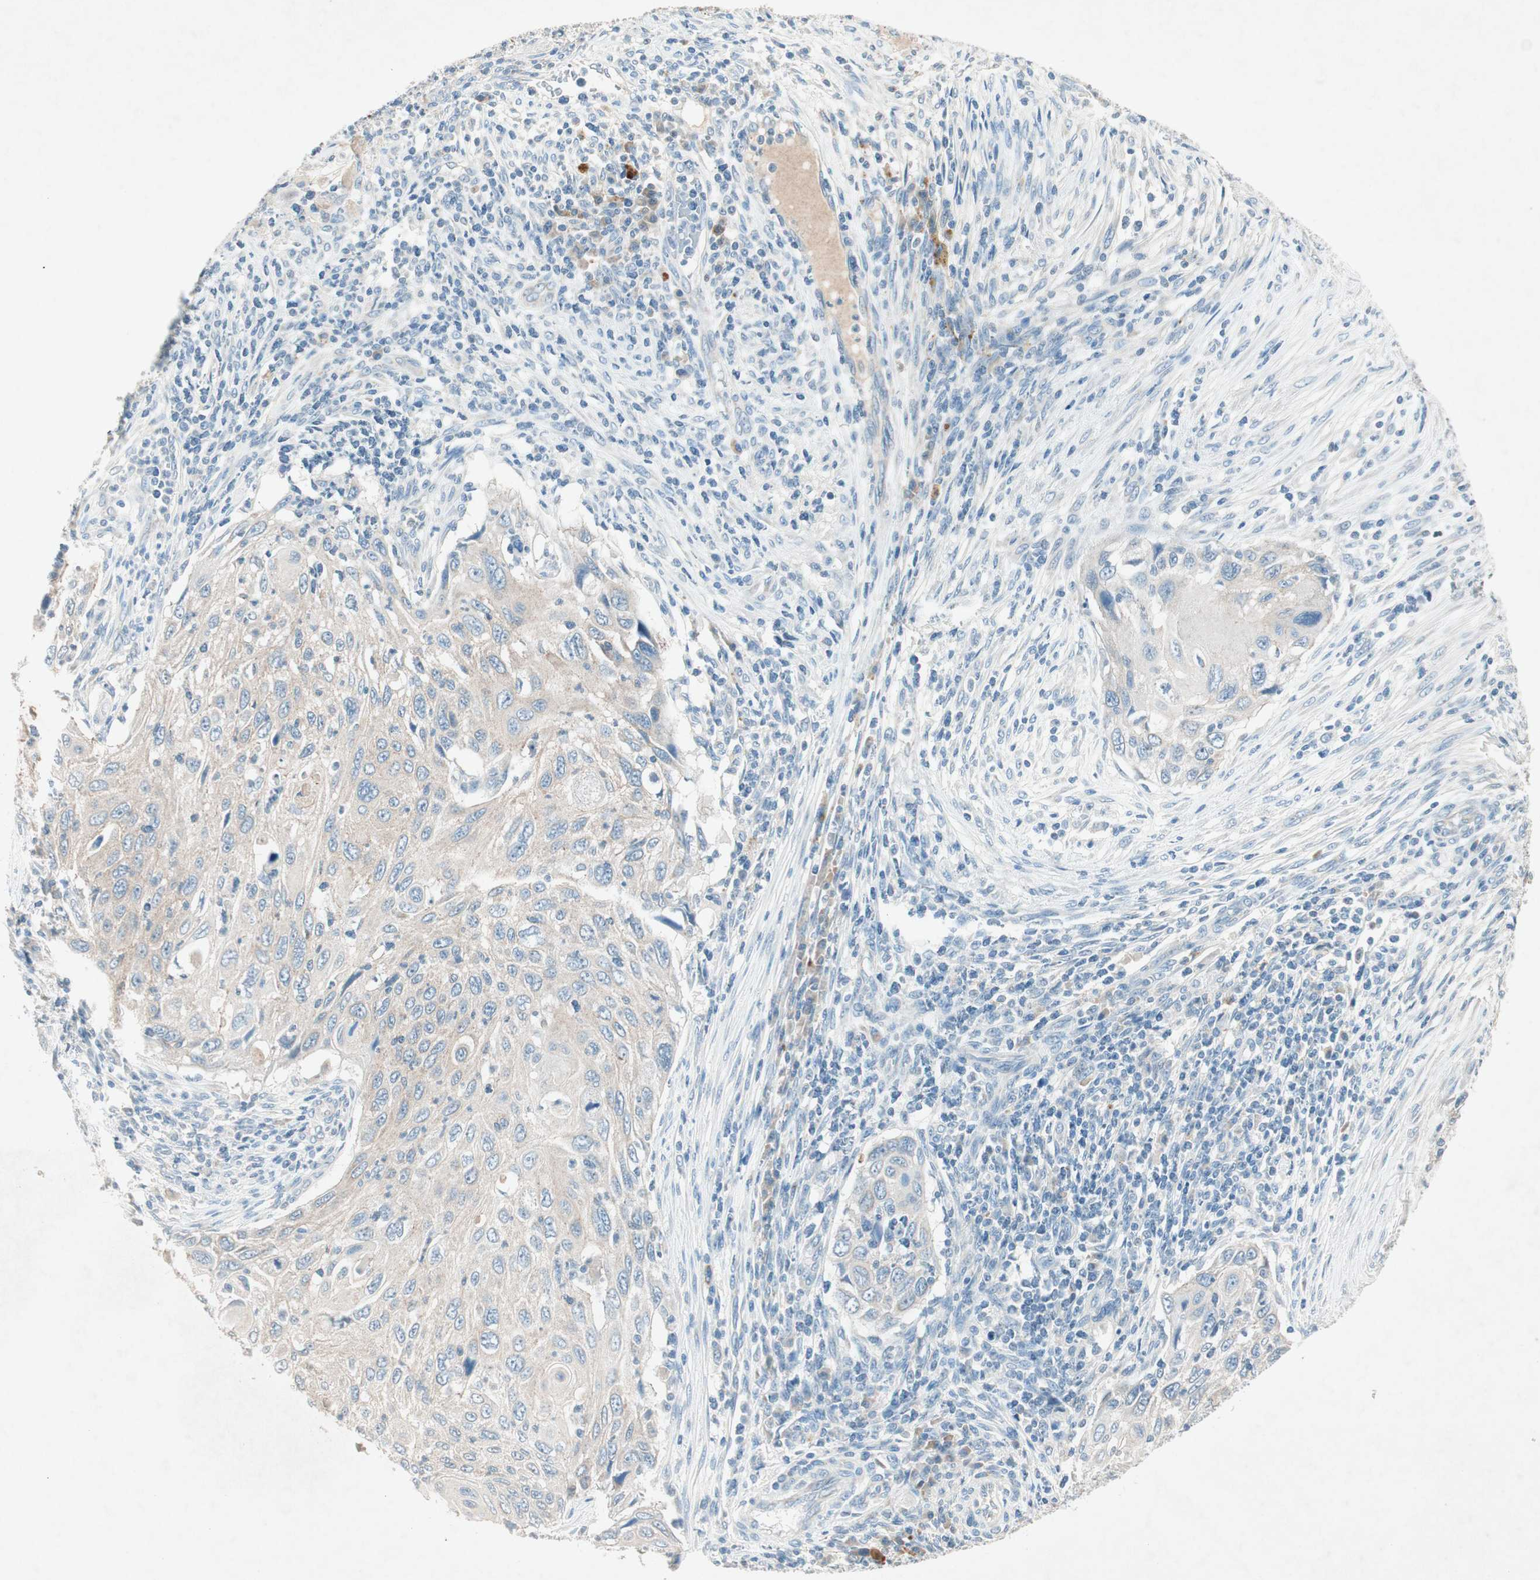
{"staining": {"intensity": "weak", "quantity": ">75%", "location": "cytoplasmic/membranous"}, "tissue": "cervical cancer", "cell_type": "Tumor cells", "image_type": "cancer", "snomed": [{"axis": "morphology", "description": "Squamous cell carcinoma, NOS"}, {"axis": "topography", "description": "Cervix"}], "caption": "An immunohistochemistry image of tumor tissue is shown. Protein staining in brown highlights weak cytoplasmic/membranous positivity in cervical cancer within tumor cells.", "gene": "NKAIN1", "patient": {"sex": "female", "age": 70}}